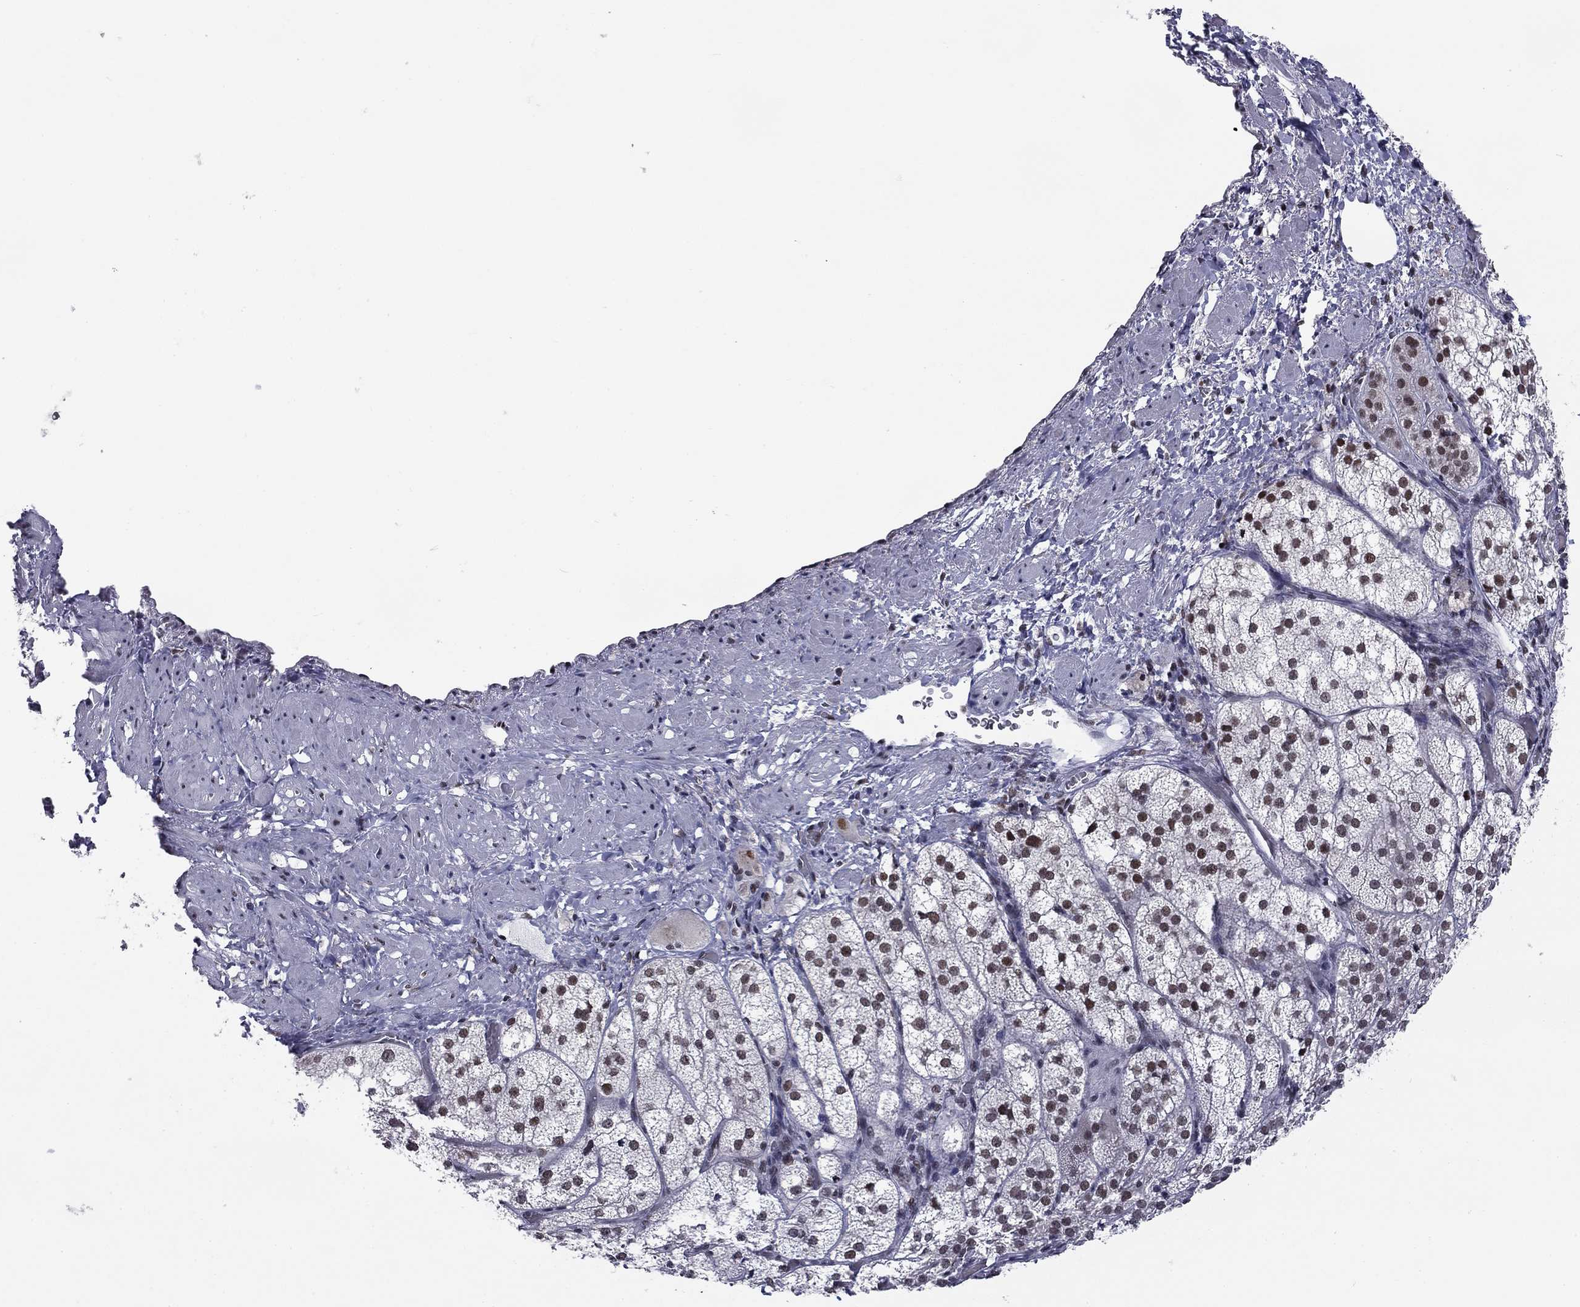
{"staining": {"intensity": "moderate", "quantity": "<25%", "location": "nuclear"}, "tissue": "adrenal gland", "cell_type": "Glandular cells", "image_type": "normal", "snomed": [{"axis": "morphology", "description": "Normal tissue, NOS"}, {"axis": "topography", "description": "Adrenal gland"}], "caption": "A brown stain highlights moderate nuclear positivity of a protein in glandular cells of benign human adrenal gland.", "gene": "ETV5", "patient": {"sex": "female", "age": 60}}